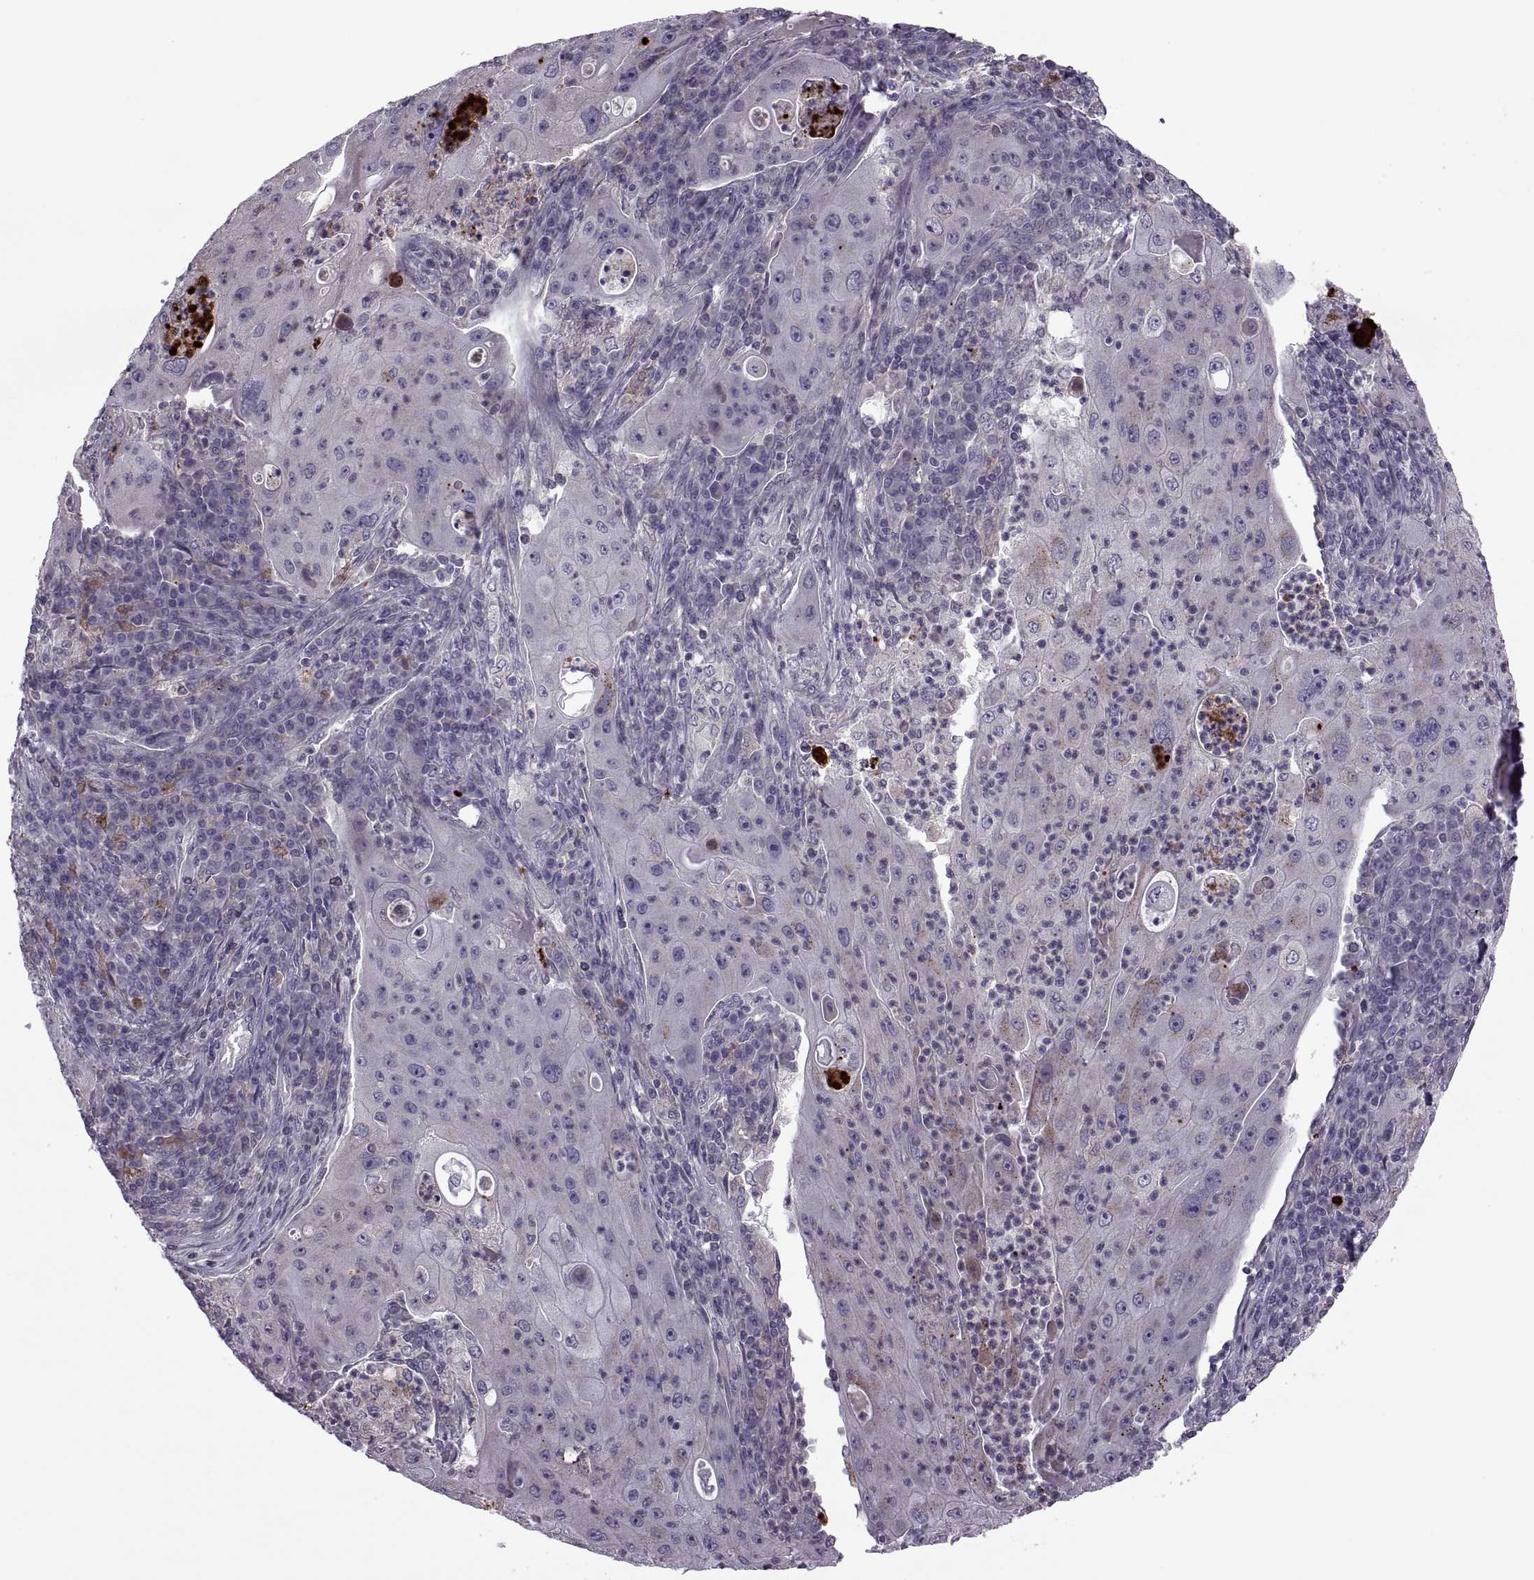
{"staining": {"intensity": "negative", "quantity": "none", "location": "none"}, "tissue": "lung cancer", "cell_type": "Tumor cells", "image_type": "cancer", "snomed": [{"axis": "morphology", "description": "Squamous cell carcinoma, NOS"}, {"axis": "topography", "description": "Lung"}], "caption": "A photomicrograph of lung squamous cell carcinoma stained for a protein reveals no brown staining in tumor cells.", "gene": "ODF3", "patient": {"sex": "female", "age": 59}}